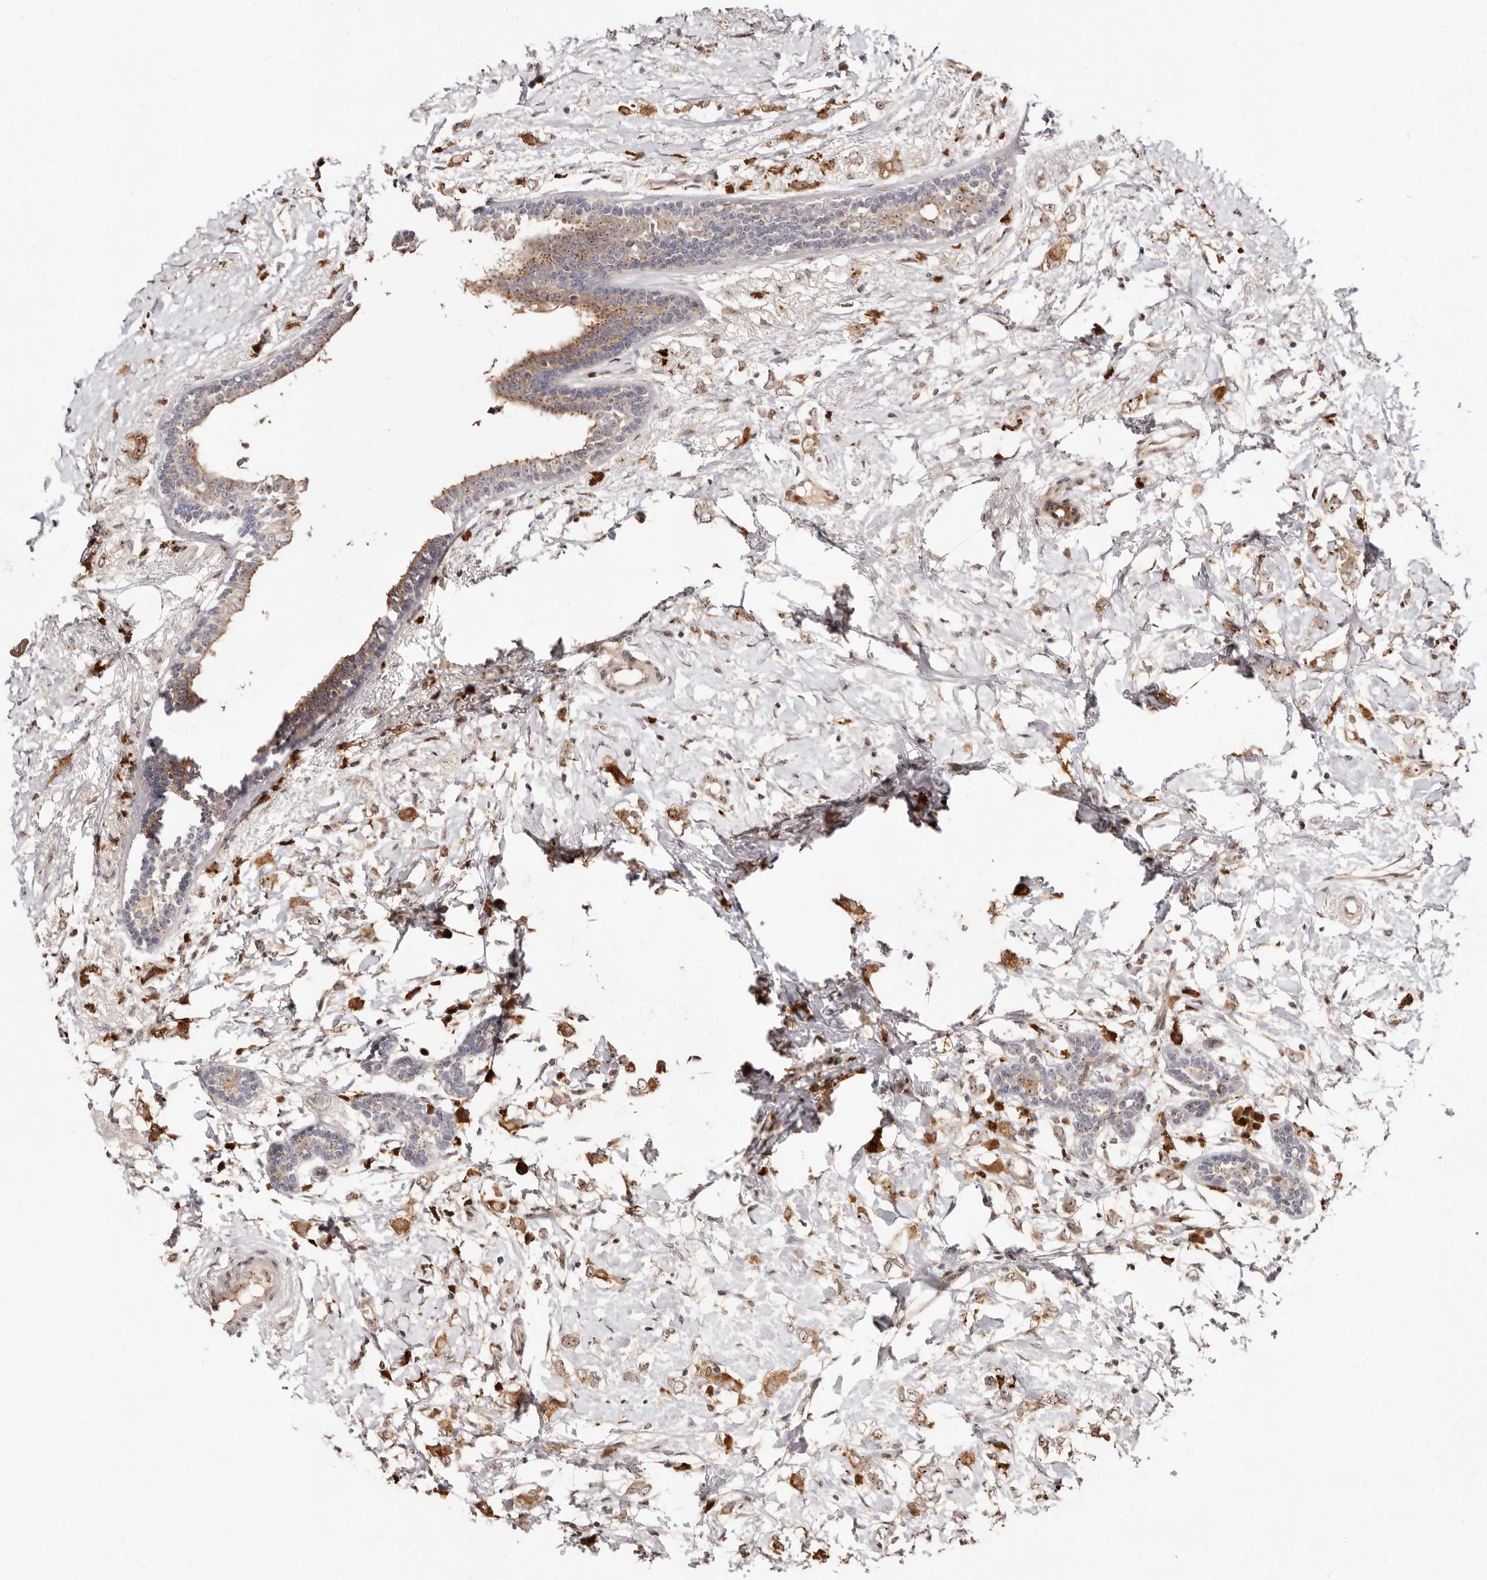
{"staining": {"intensity": "moderate", "quantity": ">75%", "location": "cytoplasmic/membranous"}, "tissue": "breast cancer", "cell_type": "Tumor cells", "image_type": "cancer", "snomed": [{"axis": "morphology", "description": "Normal tissue, NOS"}, {"axis": "morphology", "description": "Lobular carcinoma"}, {"axis": "topography", "description": "Breast"}], "caption": "Tumor cells display medium levels of moderate cytoplasmic/membranous expression in about >75% of cells in human lobular carcinoma (breast).", "gene": "APOL6", "patient": {"sex": "female", "age": 47}}